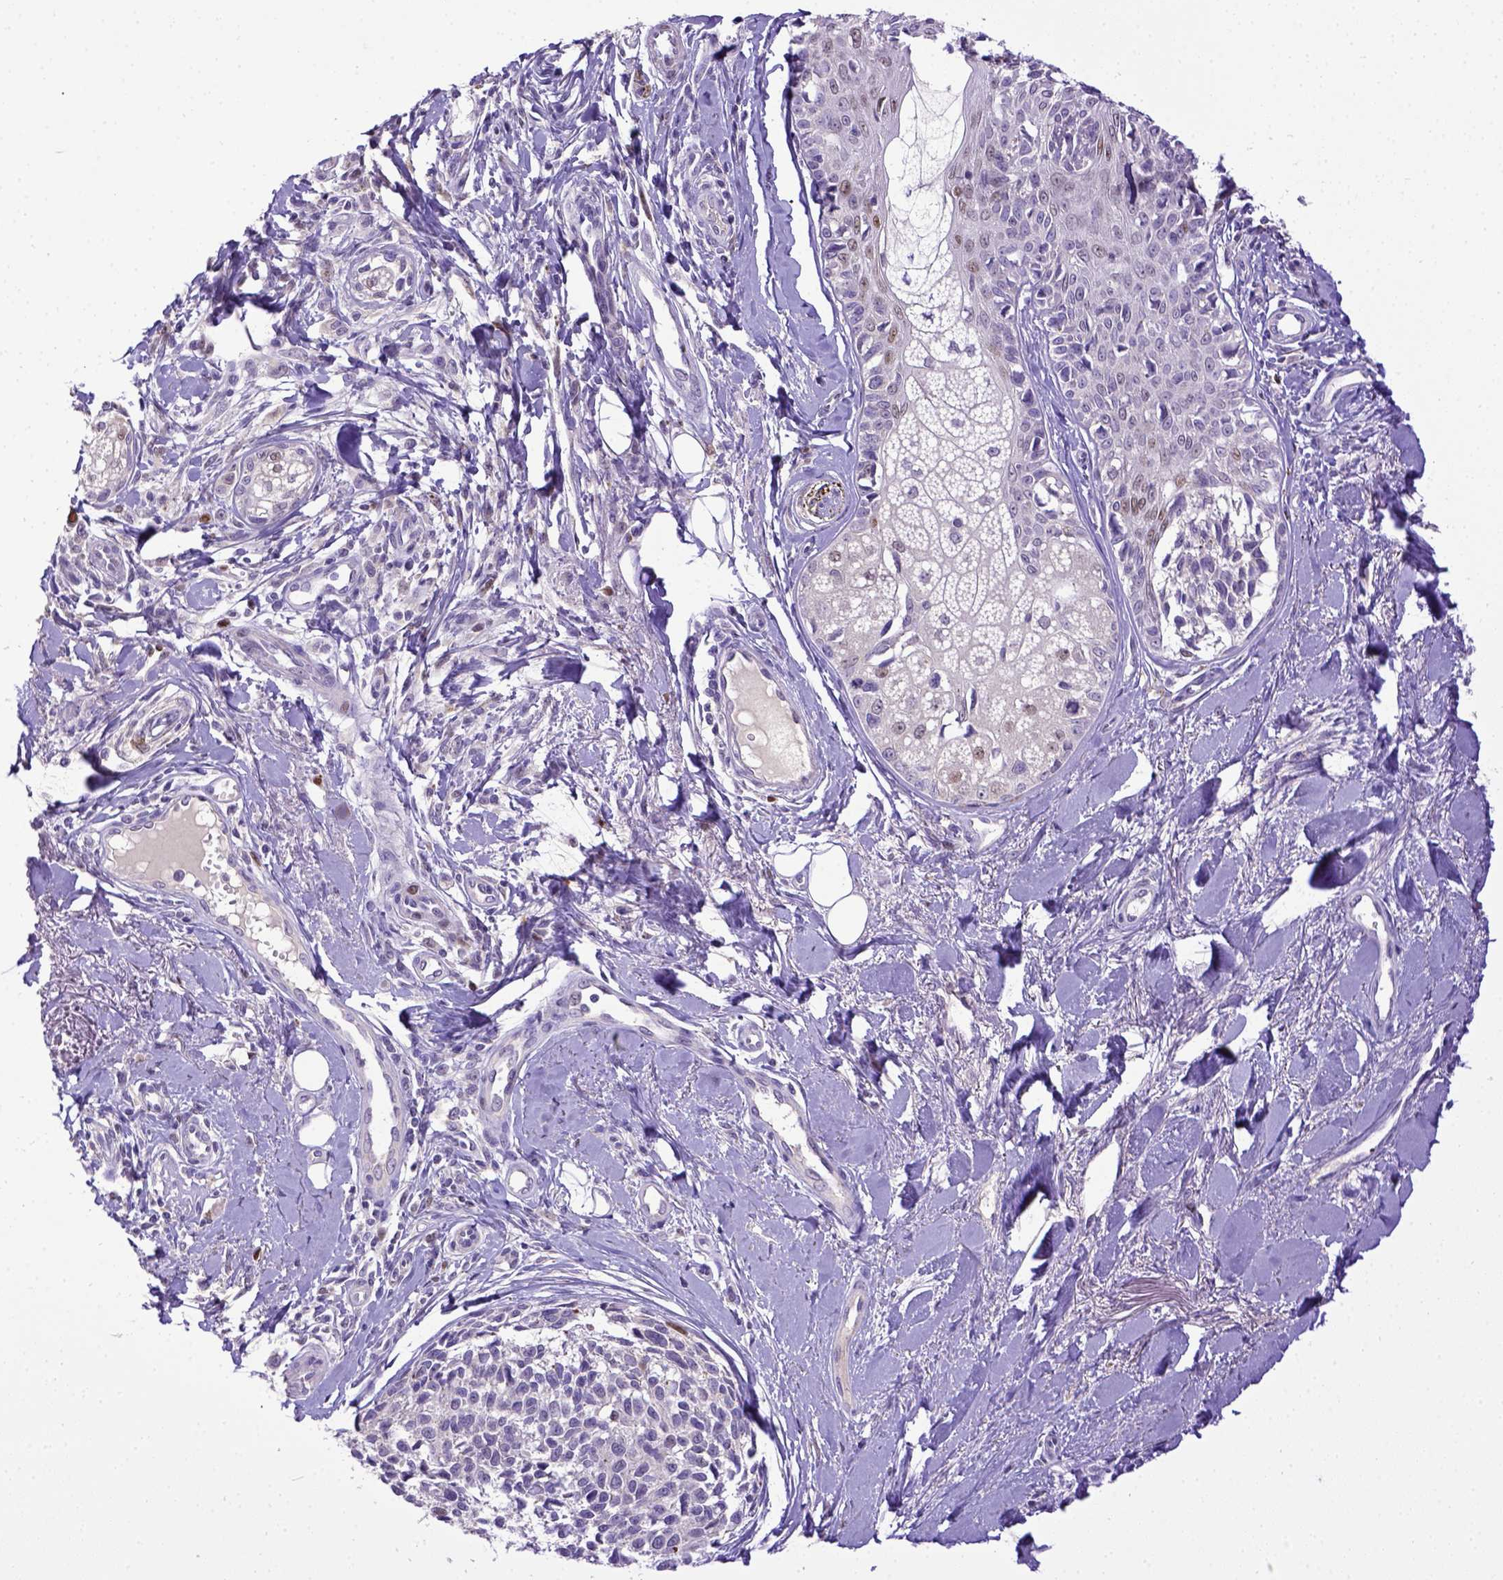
{"staining": {"intensity": "negative", "quantity": "none", "location": "none"}, "tissue": "melanoma", "cell_type": "Tumor cells", "image_type": "cancer", "snomed": [{"axis": "morphology", "description": "Malignant melanoma, NOS"}, {"axis": "topography", "description": "Skin"}], "caption": "Immunohistochemistry (IHC) of melanoma reveals no expression in tumor cells.", "gene": "CDKN1A", "patient": {"sex": "female", "age": 86}}